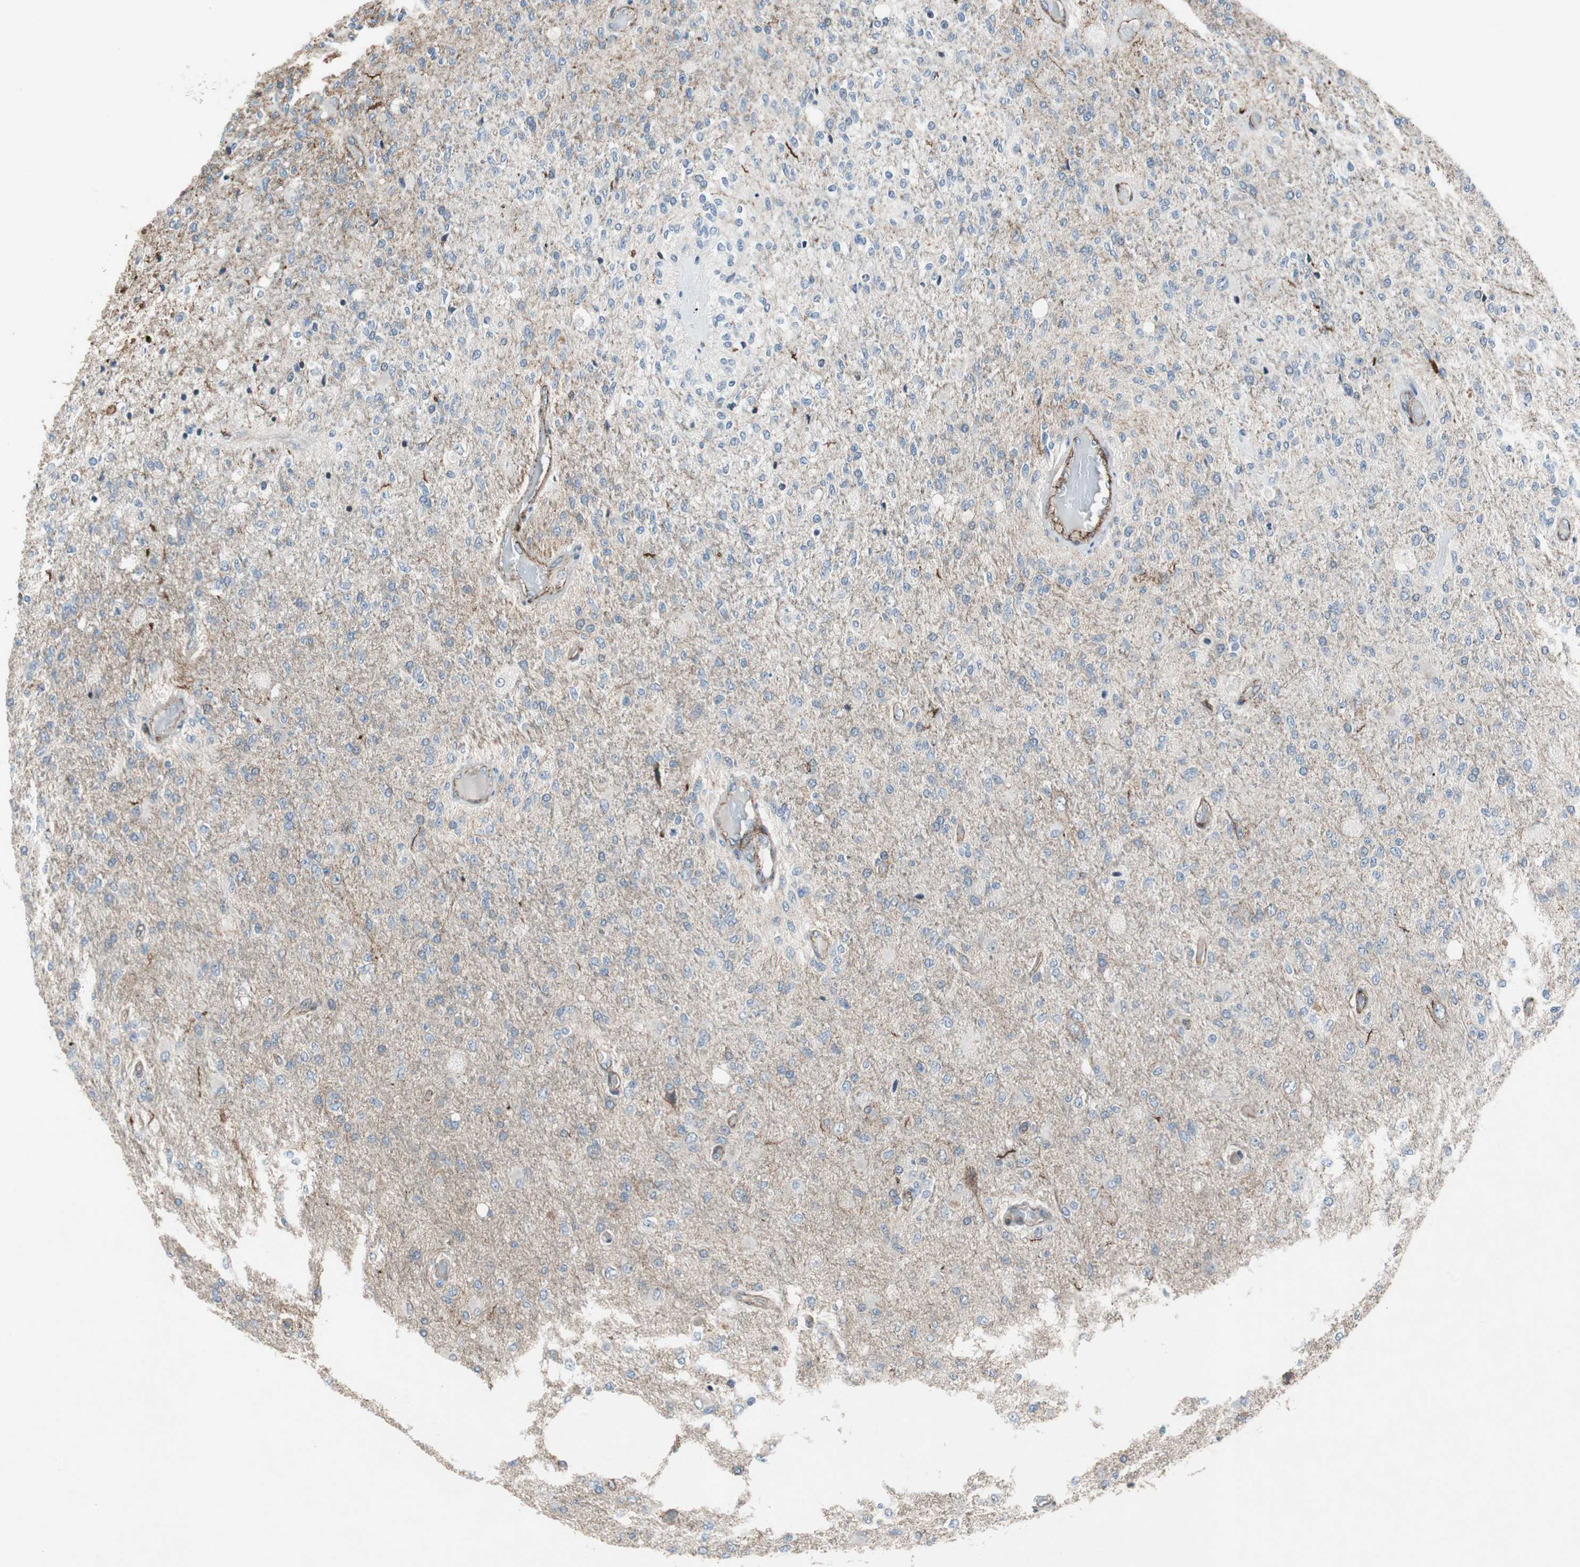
{"staining": {"intensity": "weak", "quantity": "25%-75%", "location": "cytoplasmic/membranous"}, "tissue": "glioma", "cell_type": "Tumor cells", "image_type": "cancer", "snomed": [{"axis": "morphology", "description": "Normal tissue, NOS"}, {"axis": "morphology", "description": "Glioma, malignant, High grade"}, {"axis": "topography", "description": "Cerebral cortex"}], "caption": "The photomicrograph displays immunohistochemical staining of glioma. There is weak cytoplasmic/membranous positivity is appreciated in approximately 25%-75% of tumor cells. The staining was performed using DAB to visualize the protein expression in brown, while the nuclei were stained in blue with hematoxylin (Magnification: 20x).", "gene": "GRHL1", "patient": {"sex": "male", "age": 77}}